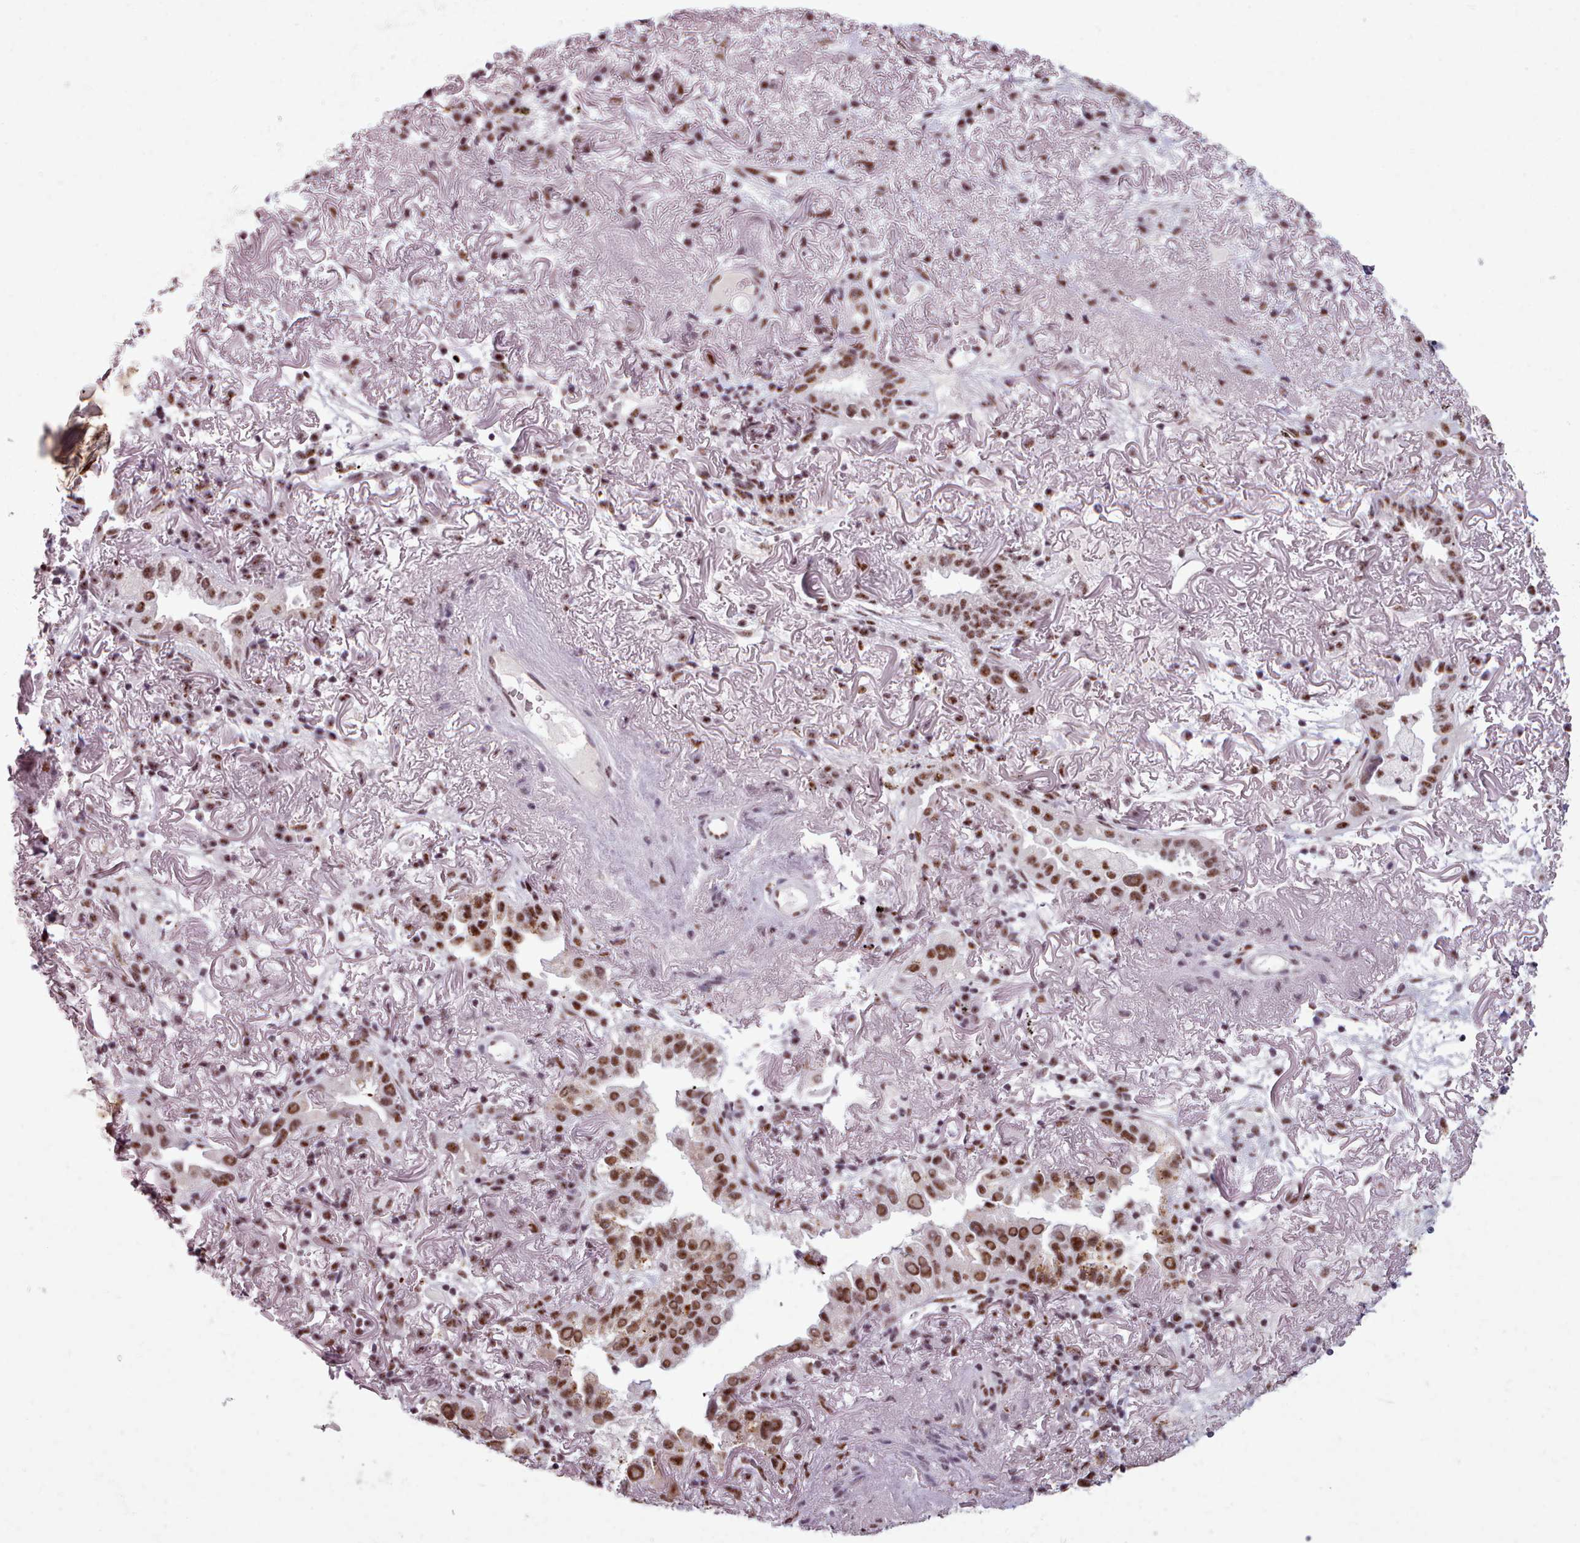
{"staining": {"intensity": "moderate", "quantity": ">75%", "location": "nuclear"}, "tissue": "lung cancer", "cell_type": "Tumor cells", "image_type": "cancer", "snomed": [{"axis": "morphology", "description": "Adenocarcinoma, NOS"}, {"axis": "topography", "description": "Lung"}], "caption": "Lung adenocarcinoma tissue demonstrates moderate nuclear positivity in about >75% of tumor cells, visualized by immunohistochemistry. (brown staining indicates protein expression, while blue staining denotes nuclei).", "gene": "SRRM1", "patient": {"sex": "female", "age": 69}}